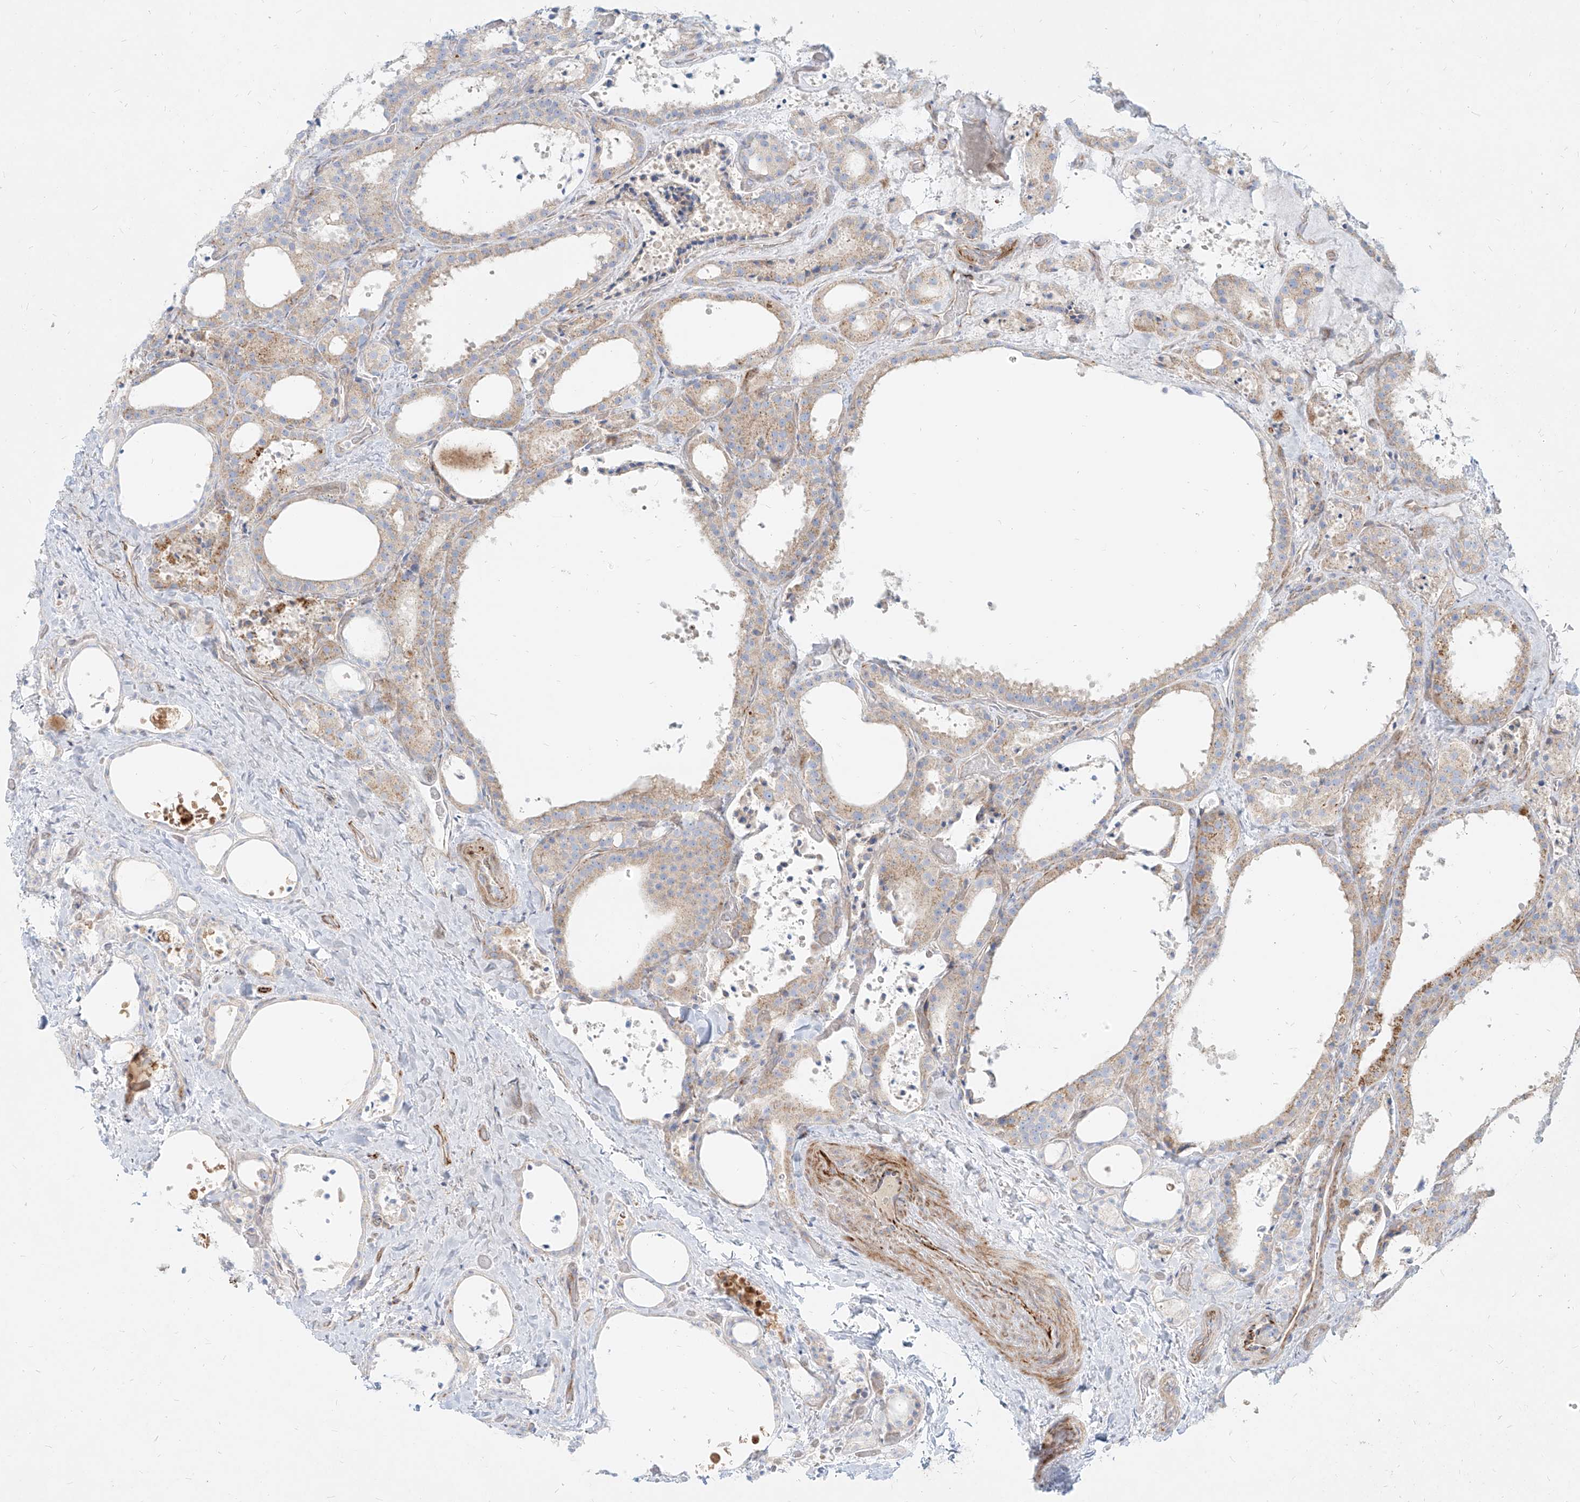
{"staining": {"intensity": "weak", "quantity": "25%-75%", "location": "cytoplasmic/membranous"}, "tissue": "thyroid cancer", "cell_type": "Tumor cells", "image_type": "cancer", "snomed": [{"axis": "morphology", "description": "Papillary adenocarcinoma, NOS"}, {"axis": "topography", "description": "Thyroid gland"}], "caption": "A photomicrograph of human thyroid papillary adenocarcinoma stained for a protein demonstrates weak cytoplasmic/membranous brown staining in tumor cells.", "gene": "MTX2", "patient": {"sex": "male", "age": 77}}